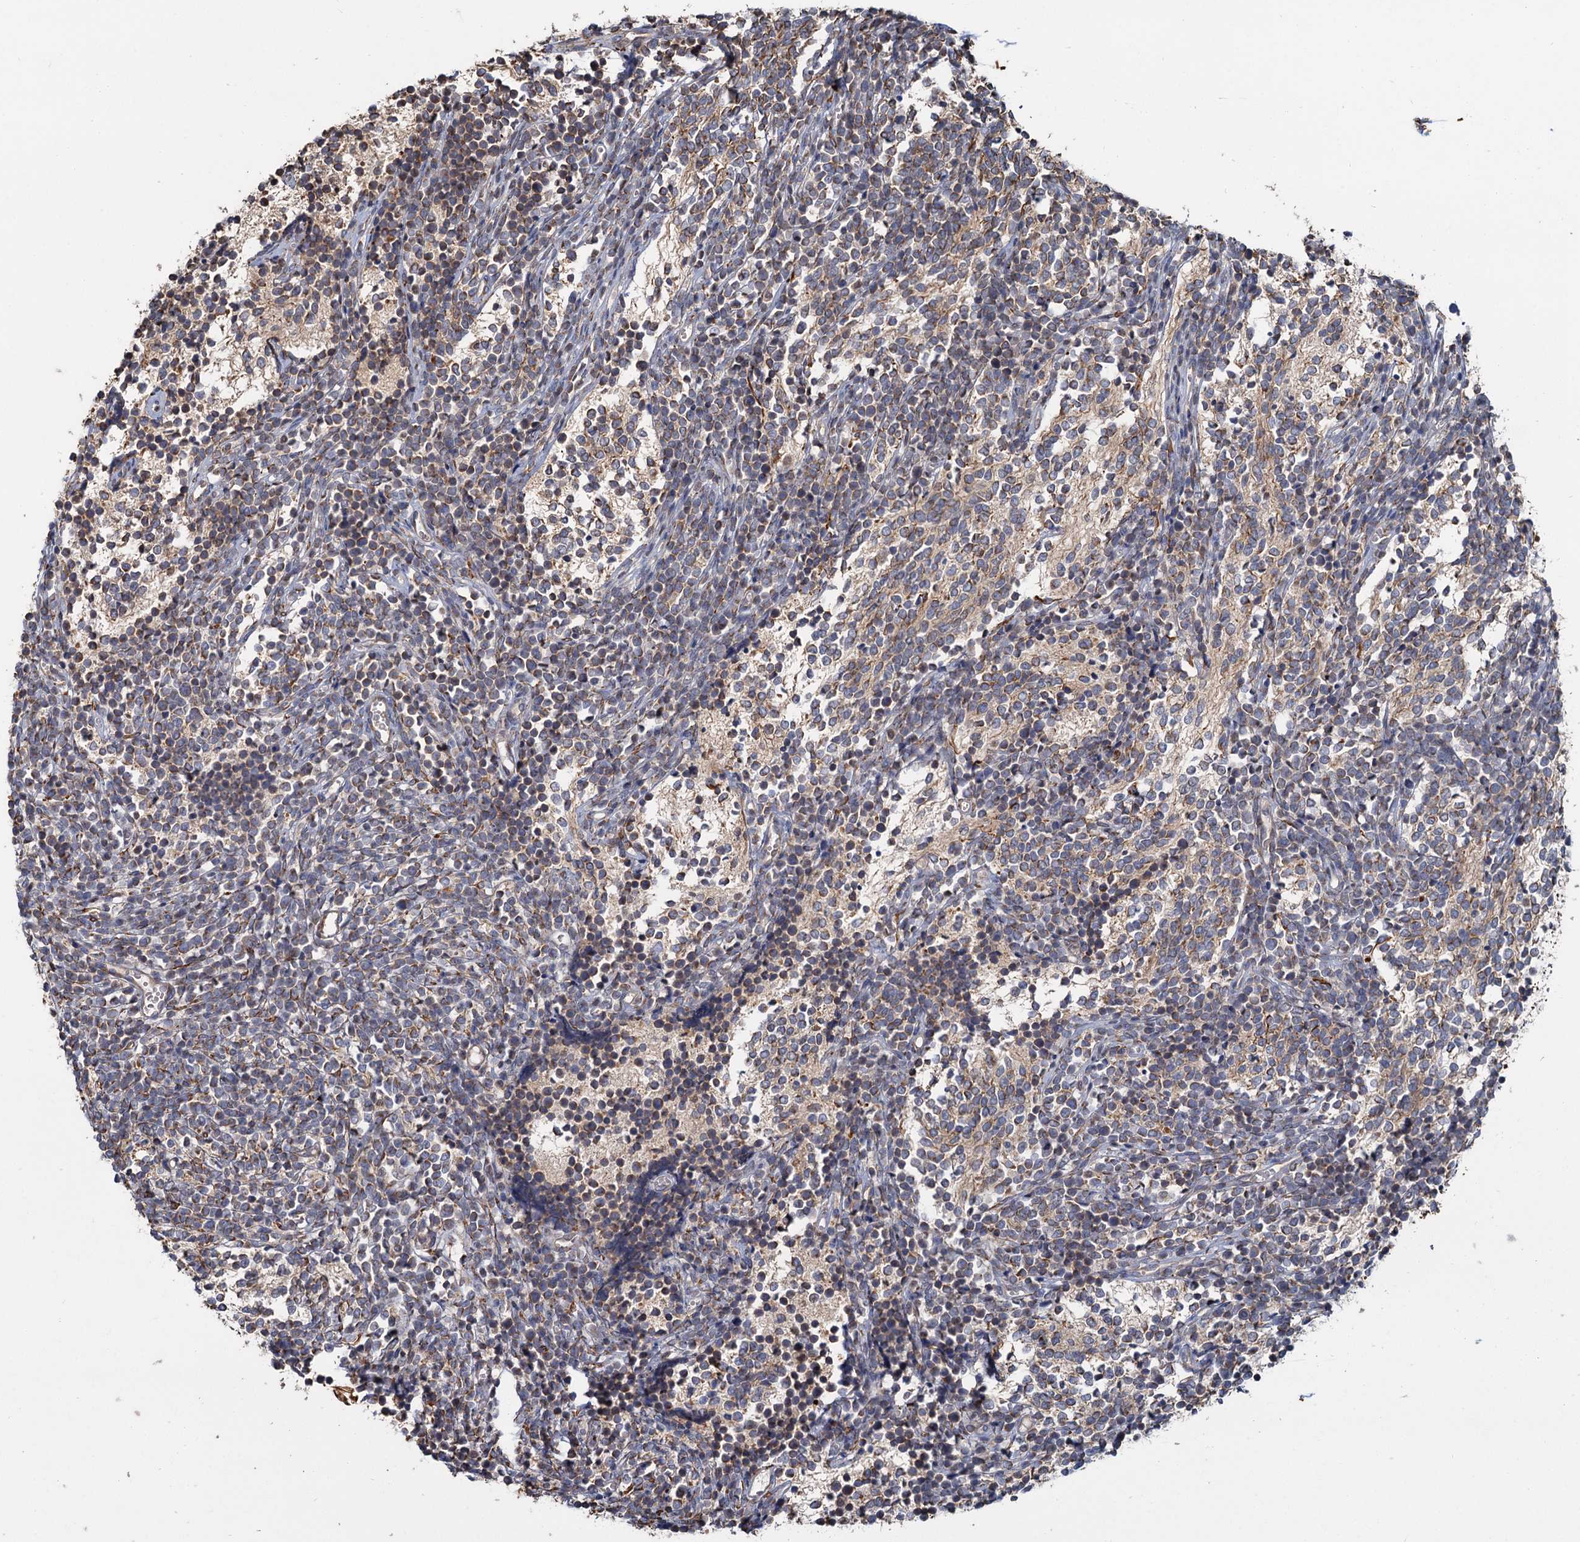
{"staining": {"intensity": "weak", "quantity": "<25%", "location": "cytoplasmic/membranous"}, "tissue": "glioma", "cell_type": "Tumor cells", "image_type": "cancer", "snomed": [{"axis": "morphology", "description": "Glioma, malignant, Low grade"}, {"axis": "topography", "description": "Brain"}], "caption": "Protein analysis of malignant glioma (low-grade) shows no significant expression in tumor cells. Nuclei are stained in blue.", "gene": "LRRC51", "patient": {"sex": "female", "age": 1}}